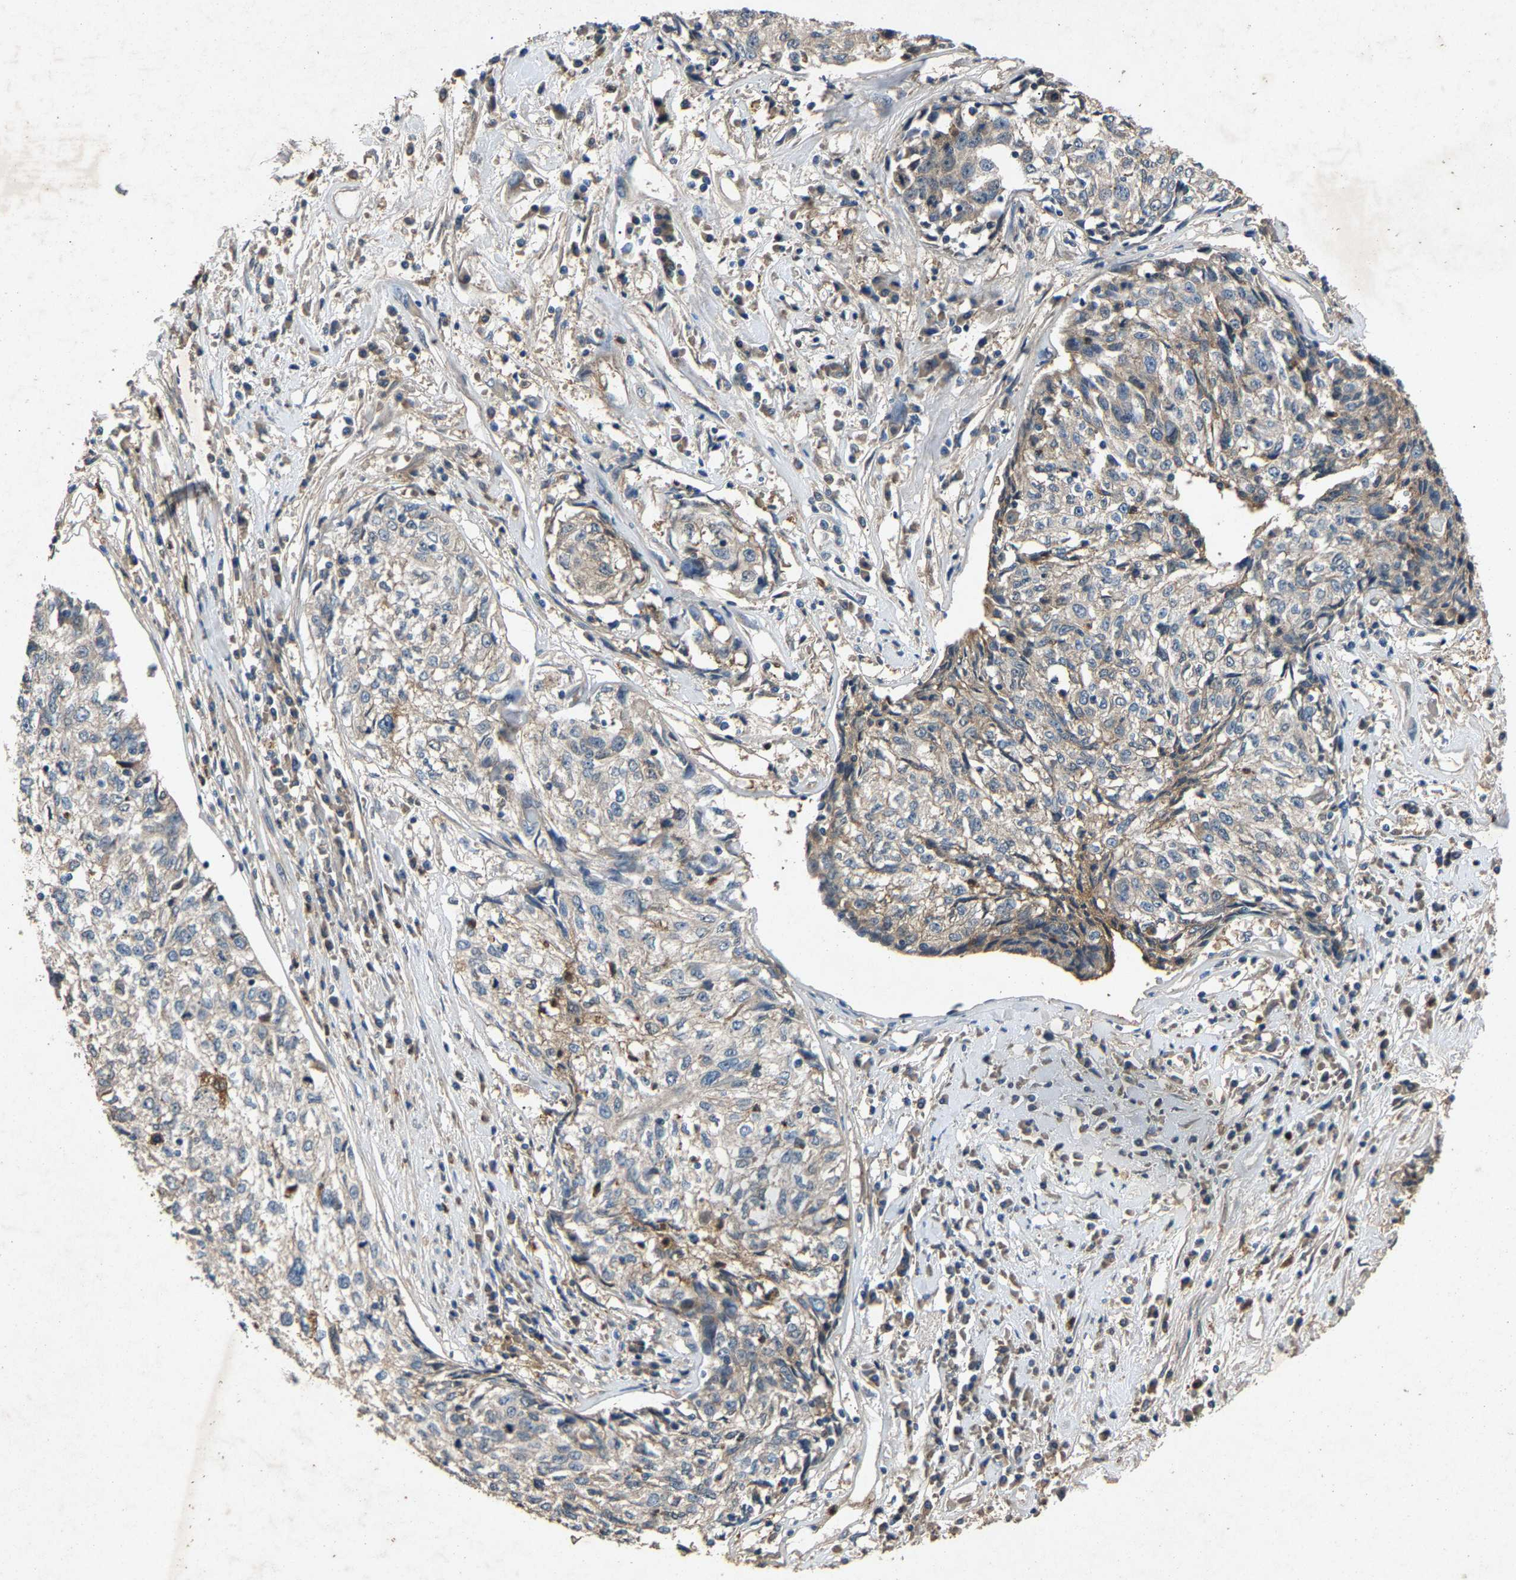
{"staining": {"intensity": "negative", "quantity": "none", "location": "none"}, "tissue": "cervical cancer", "cell_type": "Tumor cells", "image_type": "cancer", "snomed": [{"axis": "morphology", "description": "Squamous cell carcinoma, NOS"}, {"axis": "topography", "description": "Cervix"}], "caption": "Immunohistochemistry (IHC) image of neoplastic tissue: cervical cancer (squamous cell carcinoma) stained with DAB shows no significant protein positivity in tumor cells.", "gene": "PPID", "patient": {"sex": "female", "age": 57}}